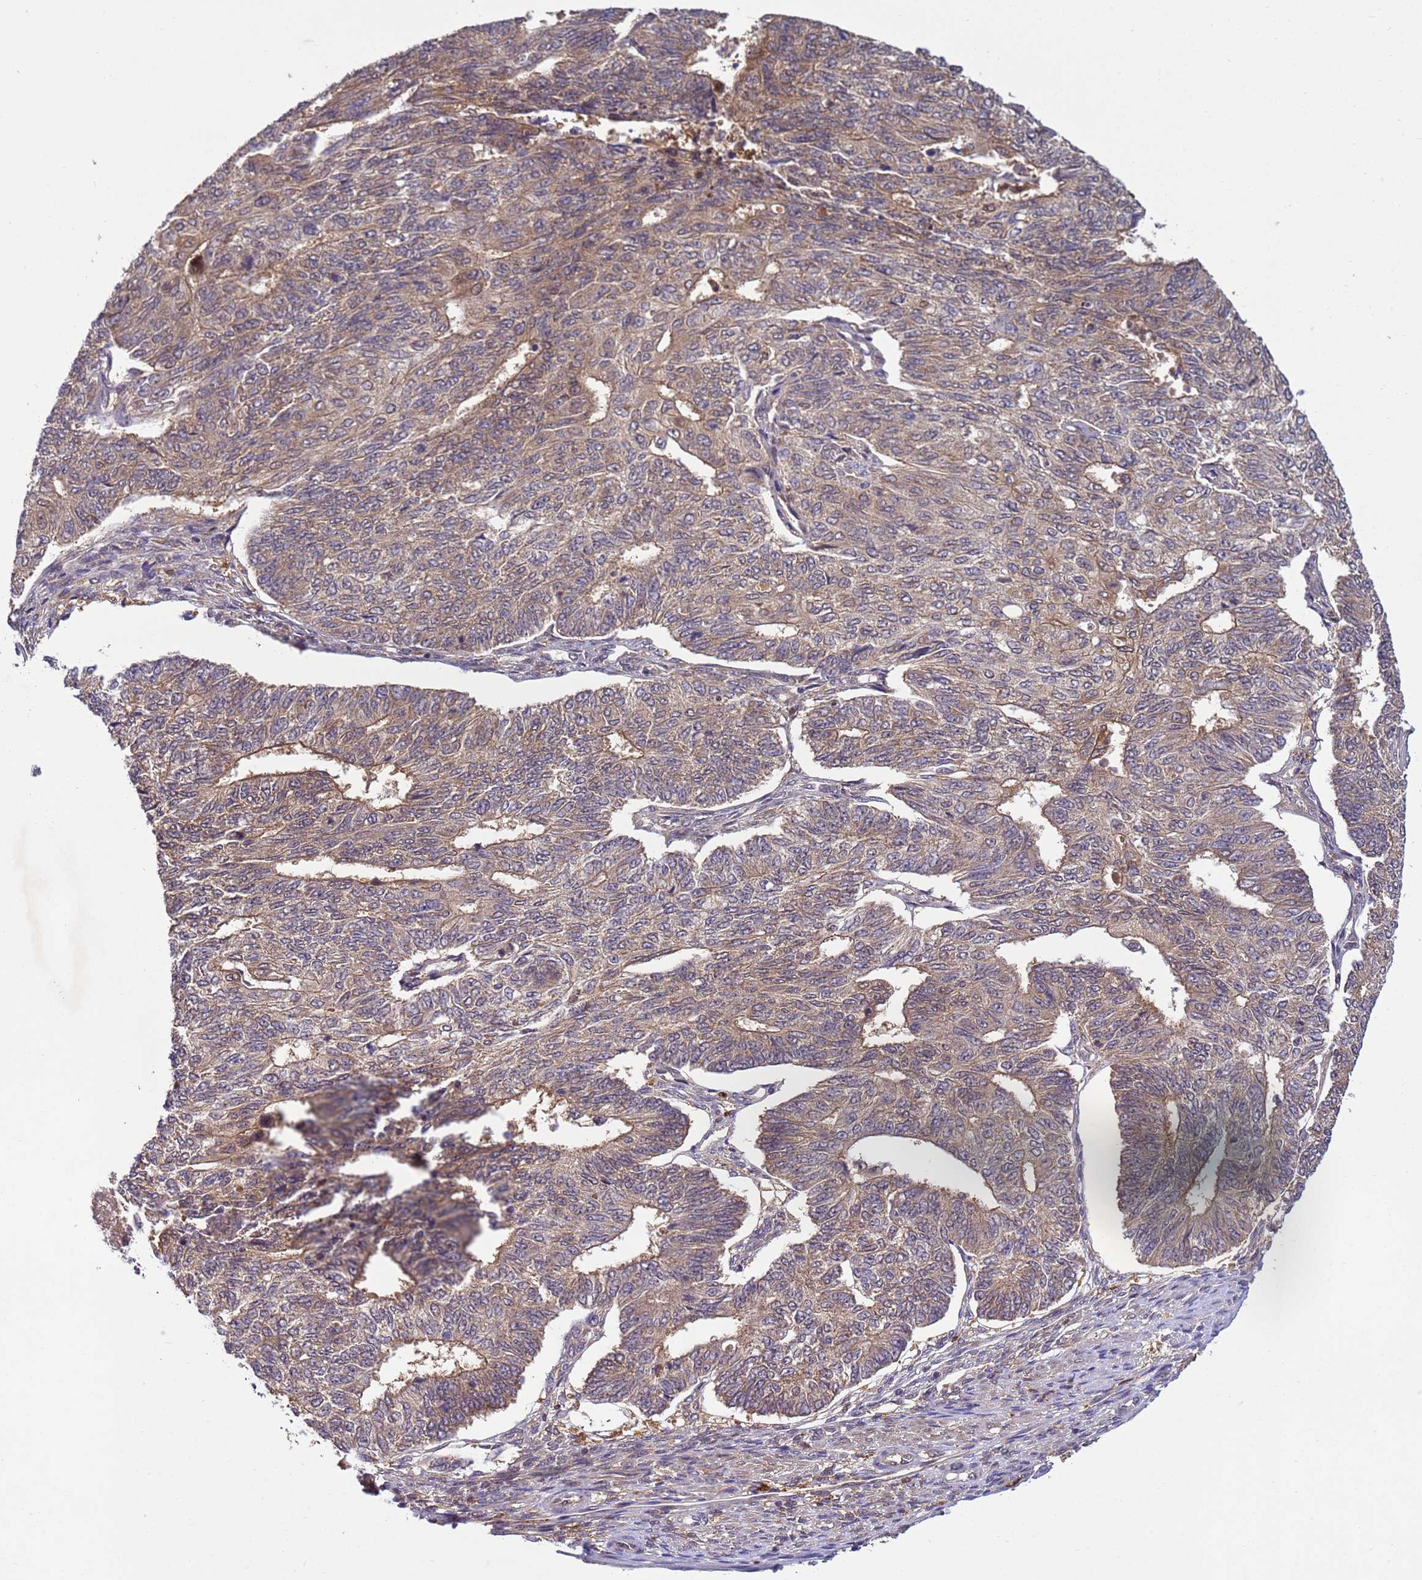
{"staining": {"intensity": "moderate", "quantity": "25%-75%", "location": "cytoplasmic/membranous"}, "tissue": "endometrial cancer", "cell_type": "Tumor cells", "image_type": "cancer", "snomed": [{"axis": "morphology", "description": "Adenocarcinoma, NOS"}, {"axis": "topography", "description": "Endometrium"}], "caption": "The immunohistochemical stain shows moderate cytoplasmic/membranous expression in tumor cells of endometrial cancer (adenocarcinoma) tissue. (DAB (3,3'-diaminobenzidine) = brown stain, brightfield microscopy at high magnification).", "gene": "NPEPPS", "patient": {"sex": "female", "age": 32}}